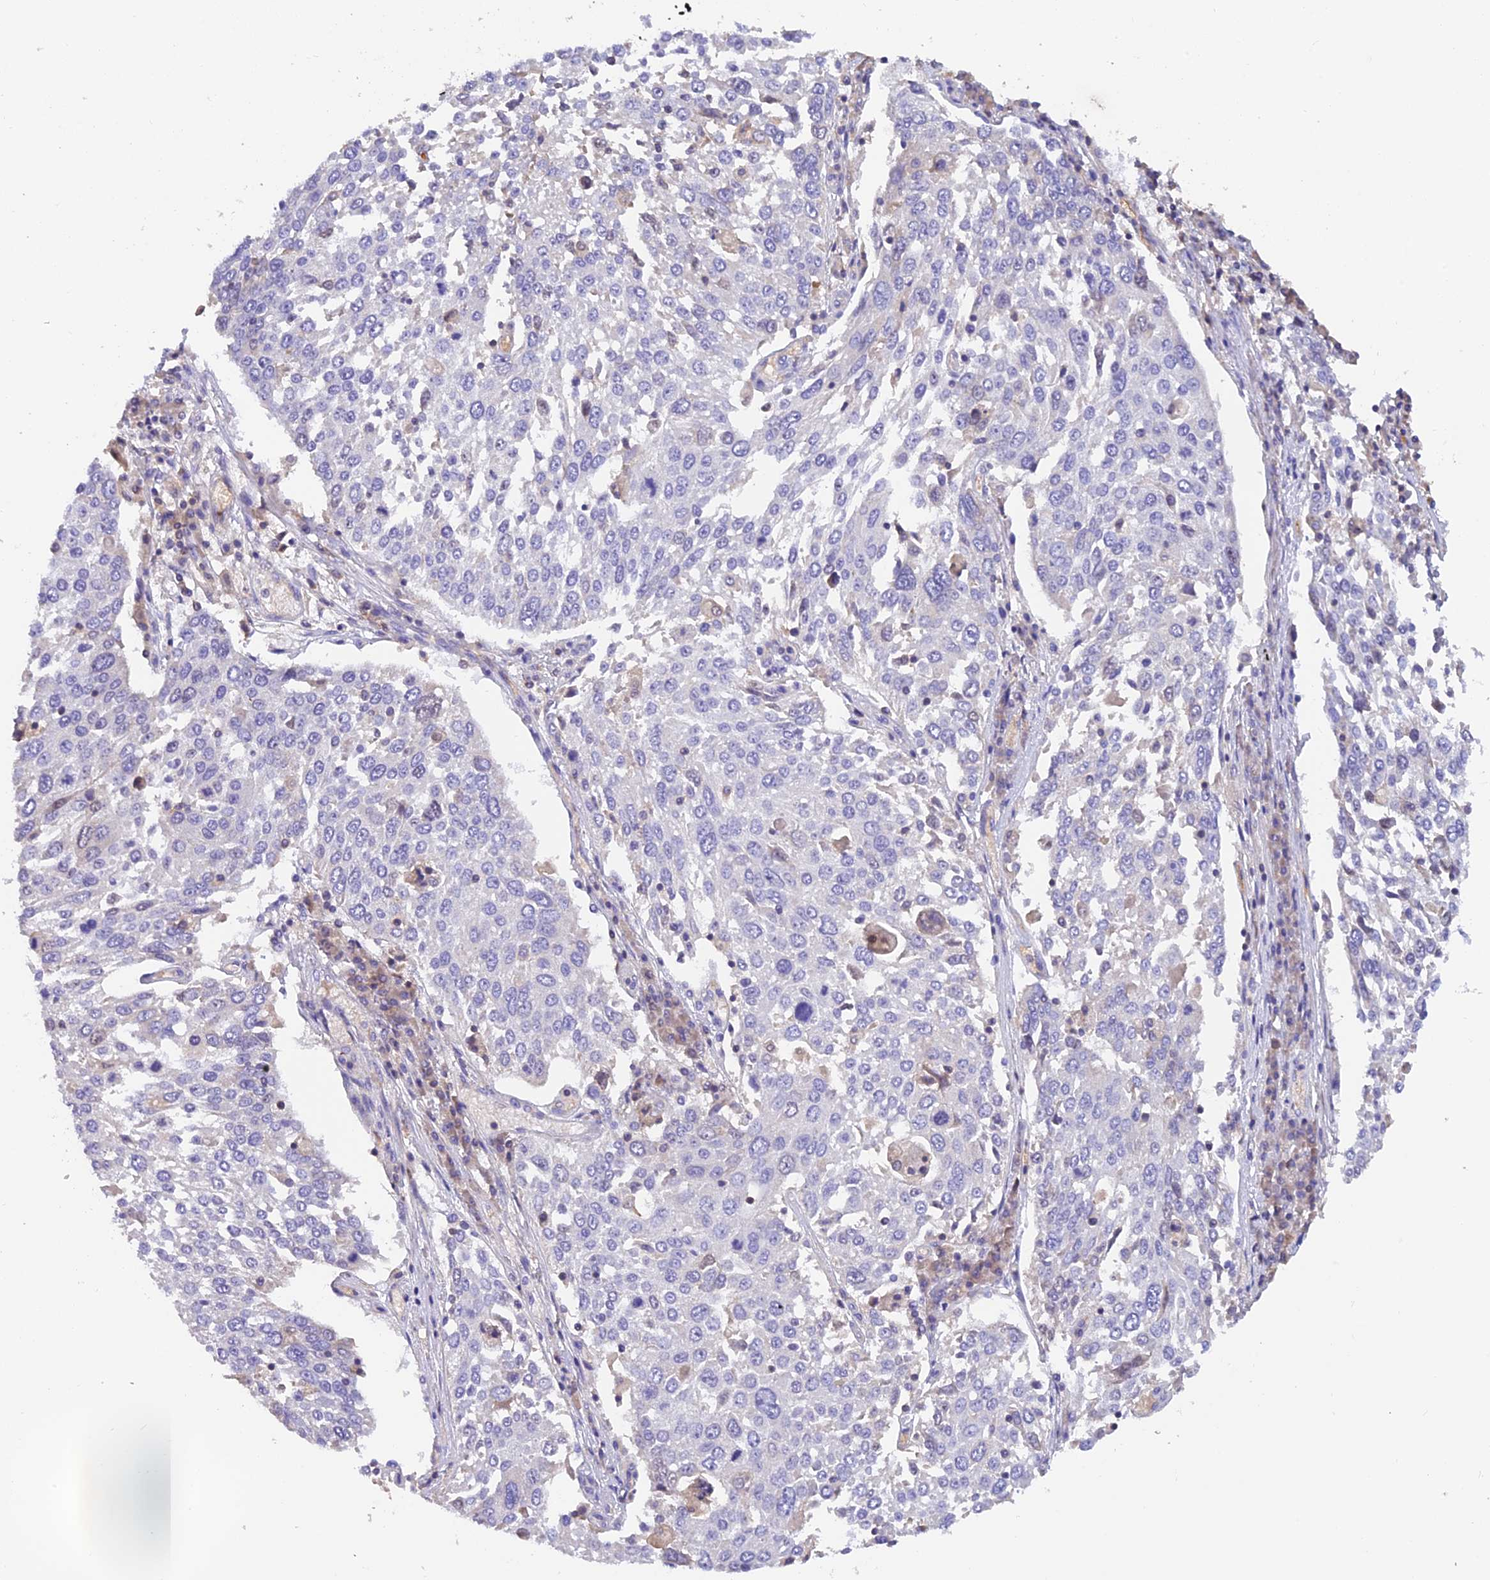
{"staining": {"intensity": "negative", "quantity": "none", "location": "none"}, "tissue": "lung cancer", "cell_type": "Tumor cells", "image_type": "cancer", "snomed": [{"axis": "morphology", "description": "Squamous cell carcinoma, NOS"}, {"axis": "topography", "description": "Lung"}], "caption": "Histopathology image shows no protein positivity in tumor cells of lung squamous cell carcinoma tissue. Brightfield microscopy of IHC stained with DAB (brown) and hematoxylin (blue), captured at high magnification.", "gene": "LPXN", "patient": {"sex": "male", "age": 65}}